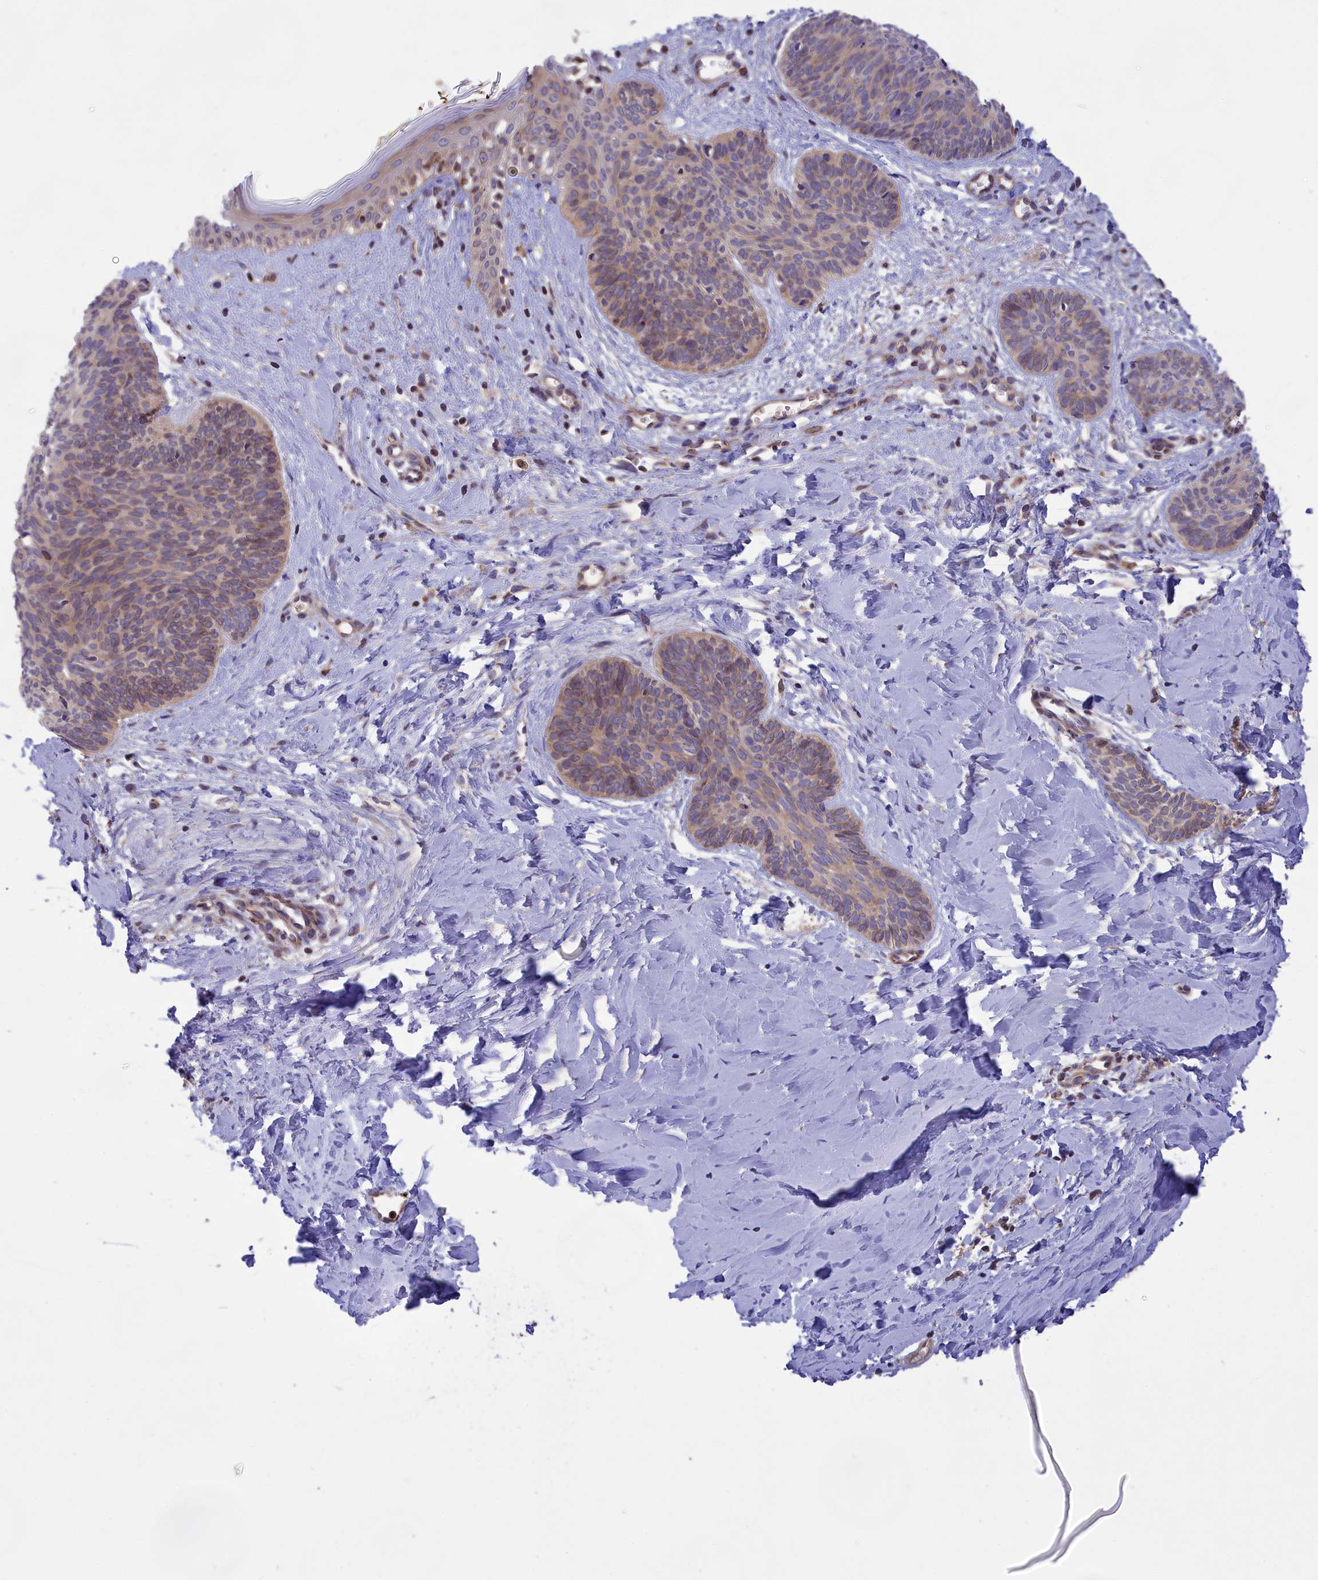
{"staining": {"intensity": "weak", "quantity": "25%-75%", "location": "cytoplasmic/membranous"}, "tissue": "skin cancer", "cell_type": "Tumor cells", "image_type": "cancer", "snomed": [{"axis": "morphology", "description": "Basal cell carcinoma"}, {"axis": "topography", "description": "Skin"}], "caption": "A brown stain shows weak cytoplasmic/membranous staining of a protein in human skin basal cell carcinoma tumor cells. (Stains: DAB in brown, nuclei in blue, Microscopy: brightfield microscopy at high magnification).", "gene": "PKHD1L1", "patient": {"sex": "female", "age": 81}}